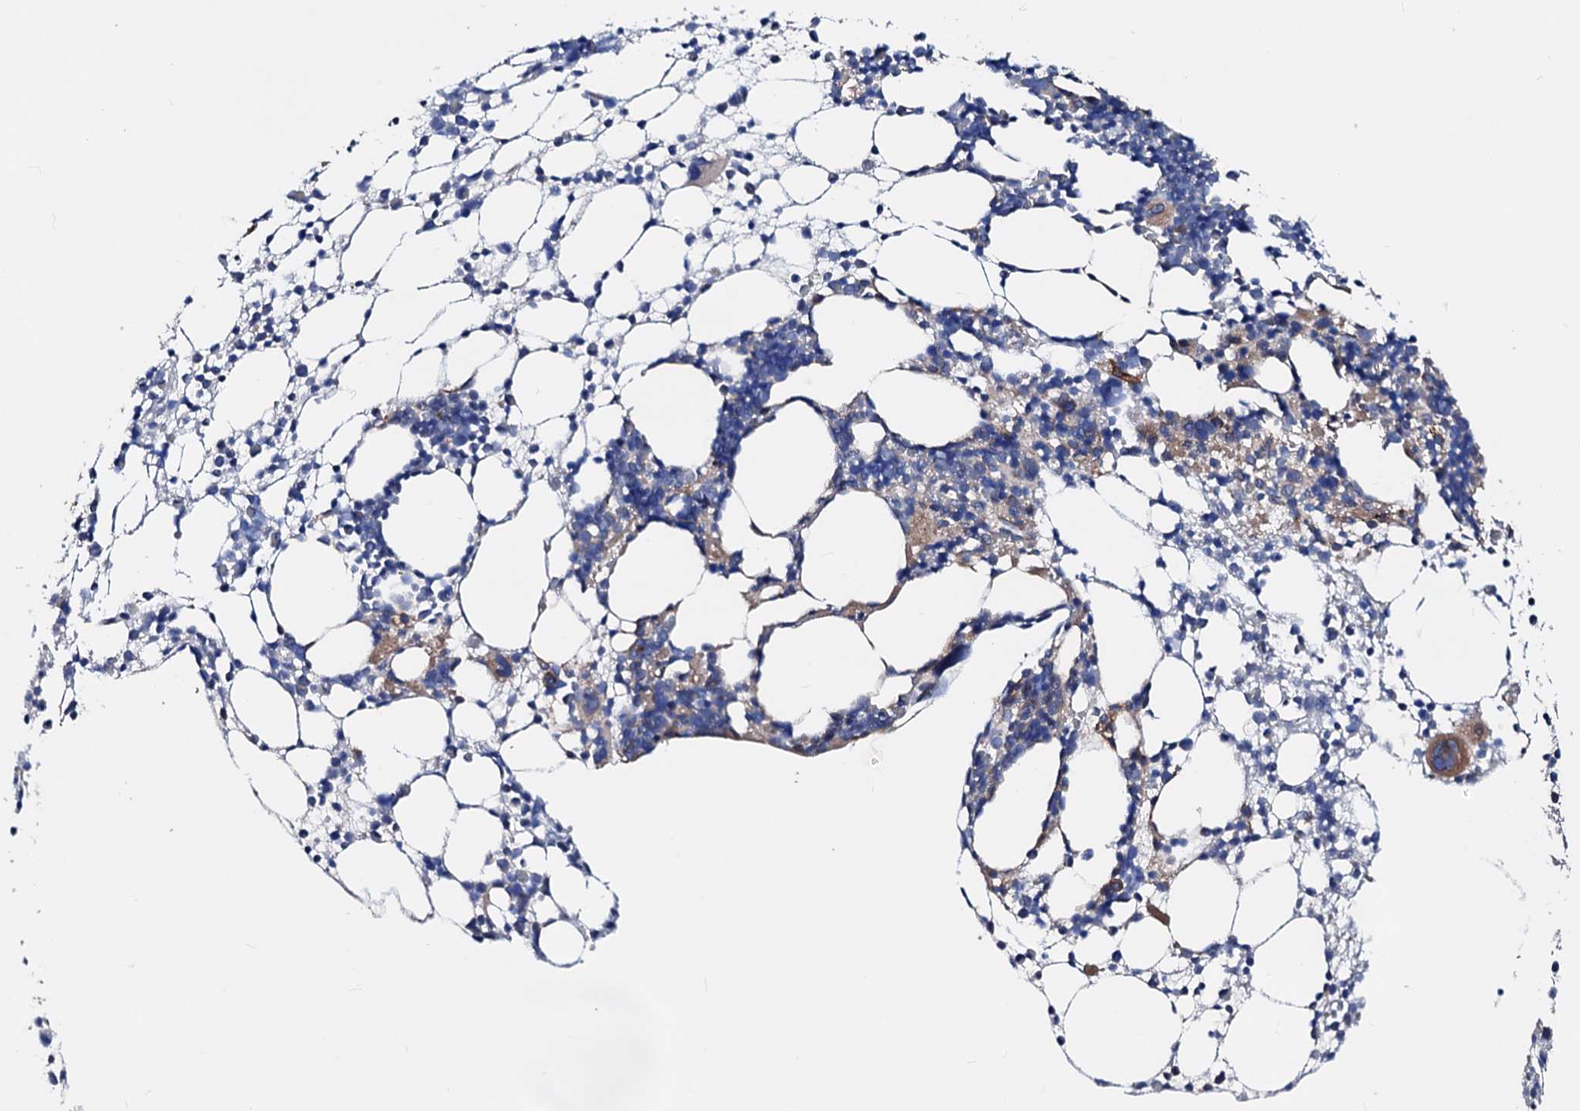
{"staining": {"intensity": "negative", "quantity": "none", "location": "none"}, "tissue": "bone marrow", "cell_type": "Hematopoietic cells", "image_type": "normal", "snomed": [{"axis": "morphology", "description": "Normal tissue, NOS"}, {"axis": "topography", "description": "Bone marrow"}], "caption": "A micrograph of bone marrow stained for a protein exhibits no brown staining in hematopoietic cells. The staining is performed using DAB brown chromogen with nuclei counter-stained in using hematoxylin.", "gene": "AKAP11", "patient": {"sex": "female", "age": 57}}